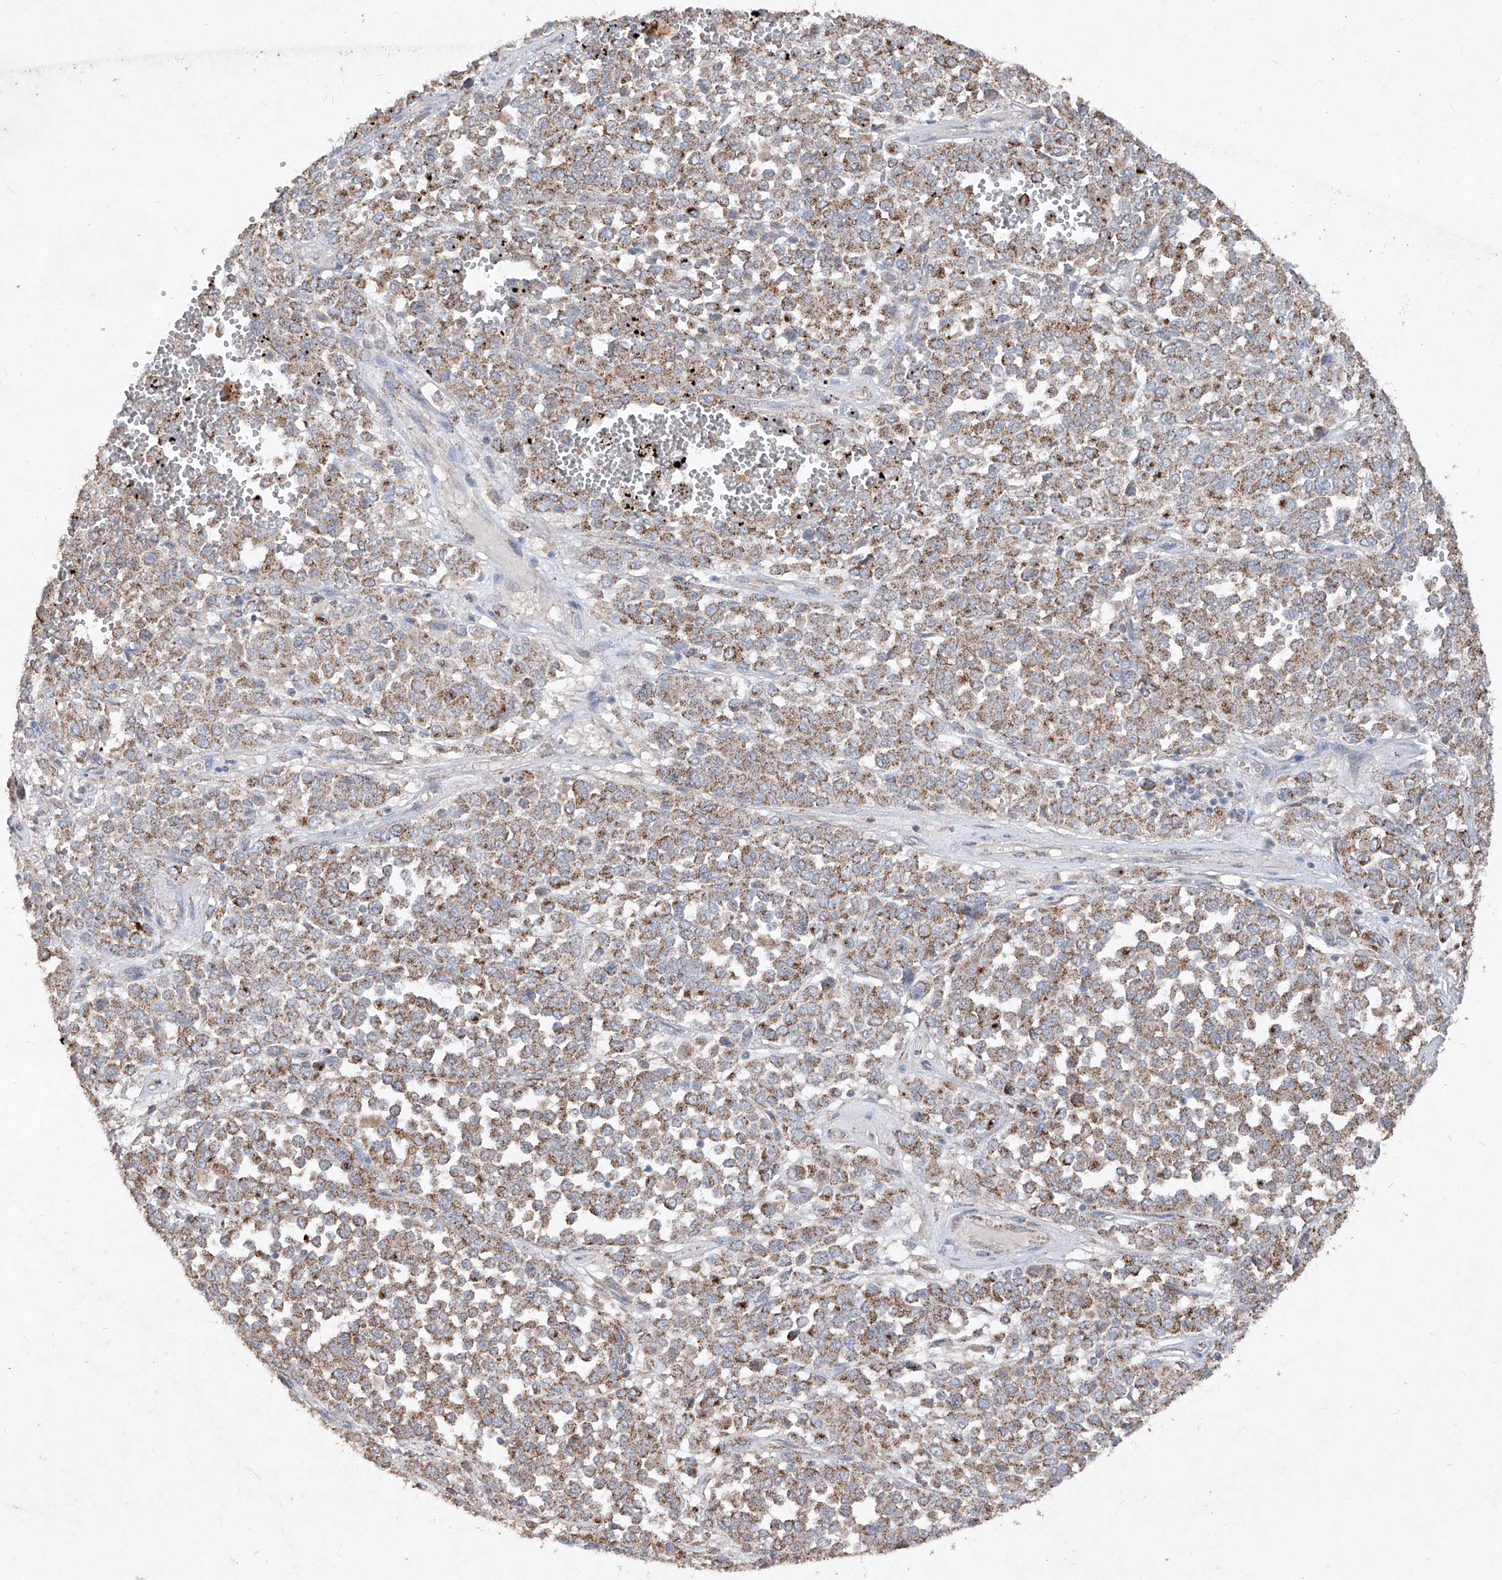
{"staining": {"intensity": "moderate", "quantity": ">75%", "location": "cytoplasmic/membranous"}, "tissue": "melanoma", "cell_type": "Tumor cells", "image_type": "cancer", "snomed": [{"axis": "morphology", "description": "Malignant melanoma, Metastatic site"}, {"axis": "topography", "description": "Pancreas"}], "caption": "Protein expression analysis of human malignant melanoma (metastatic site) reveals moderate cytoplasmic/membranous staining in approximately >75% of tumor cells.", "gene": "ABCD3", "patient": {"sex": "female", "age": 30}}